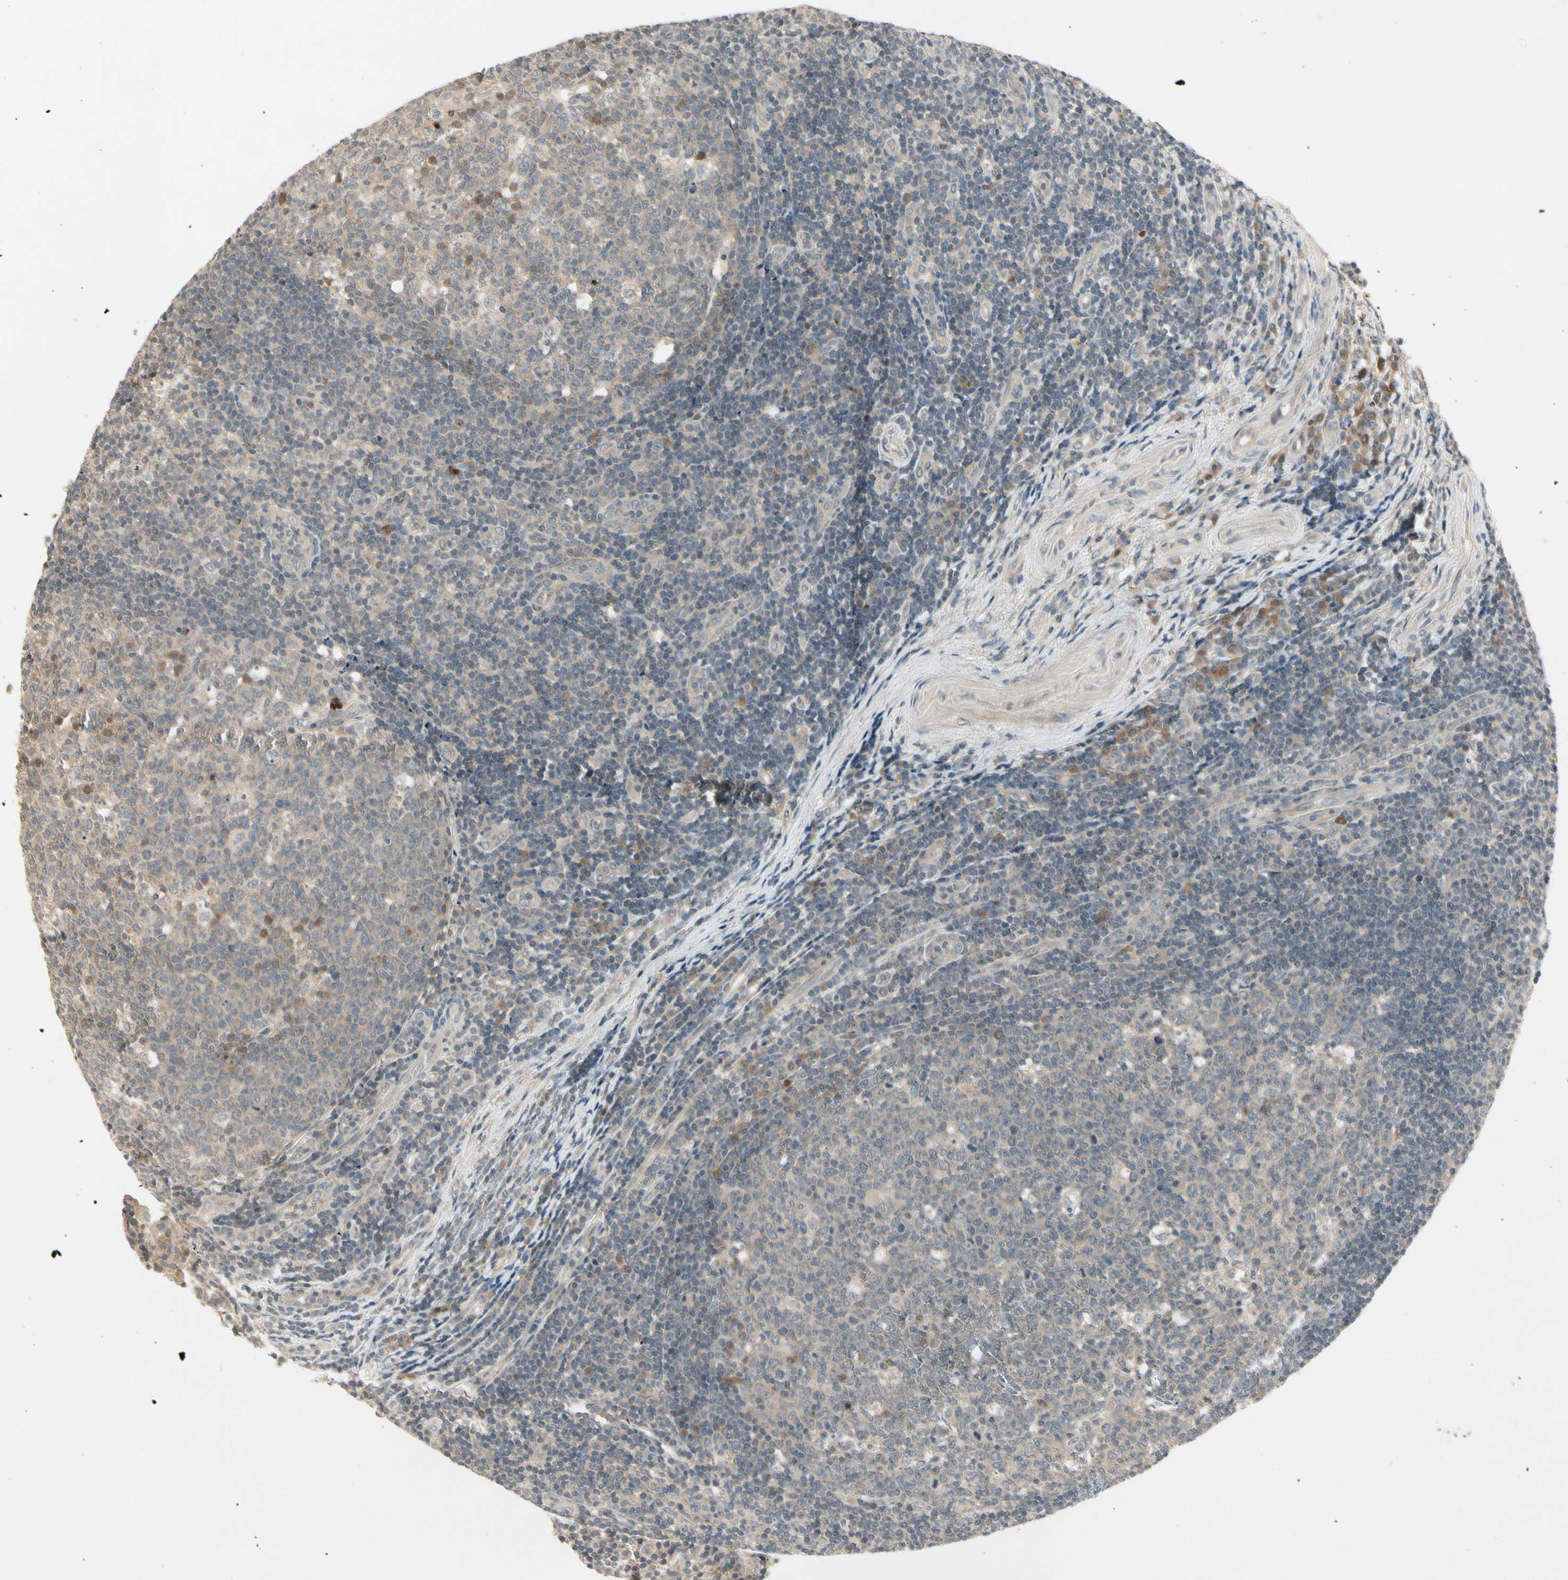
{"staining": {"intensity": "weak", "quantity": "<25%", "location": "cytoplasmic/membranous"}, "tissue": "tonsil", "cell_type": "Germinal center cells", "image_type": "normal", "snomed": [{"axis": "morphology", "description": "Normal tissue, NOS"}, {"axis": "topography", "description": "Tonsil"}], "caption": "IHC image of unremarkable tonsil stained for a protein (brown), which exhibits no expression in germinal center cells. The staining was performed using DAB to visualize the protein expression in brown, while the nuclei were stained in blue with hematoxylin (Magnification: 20x).", "gene": "CCL4", "patient": {"sex": "female", "age": 40}}